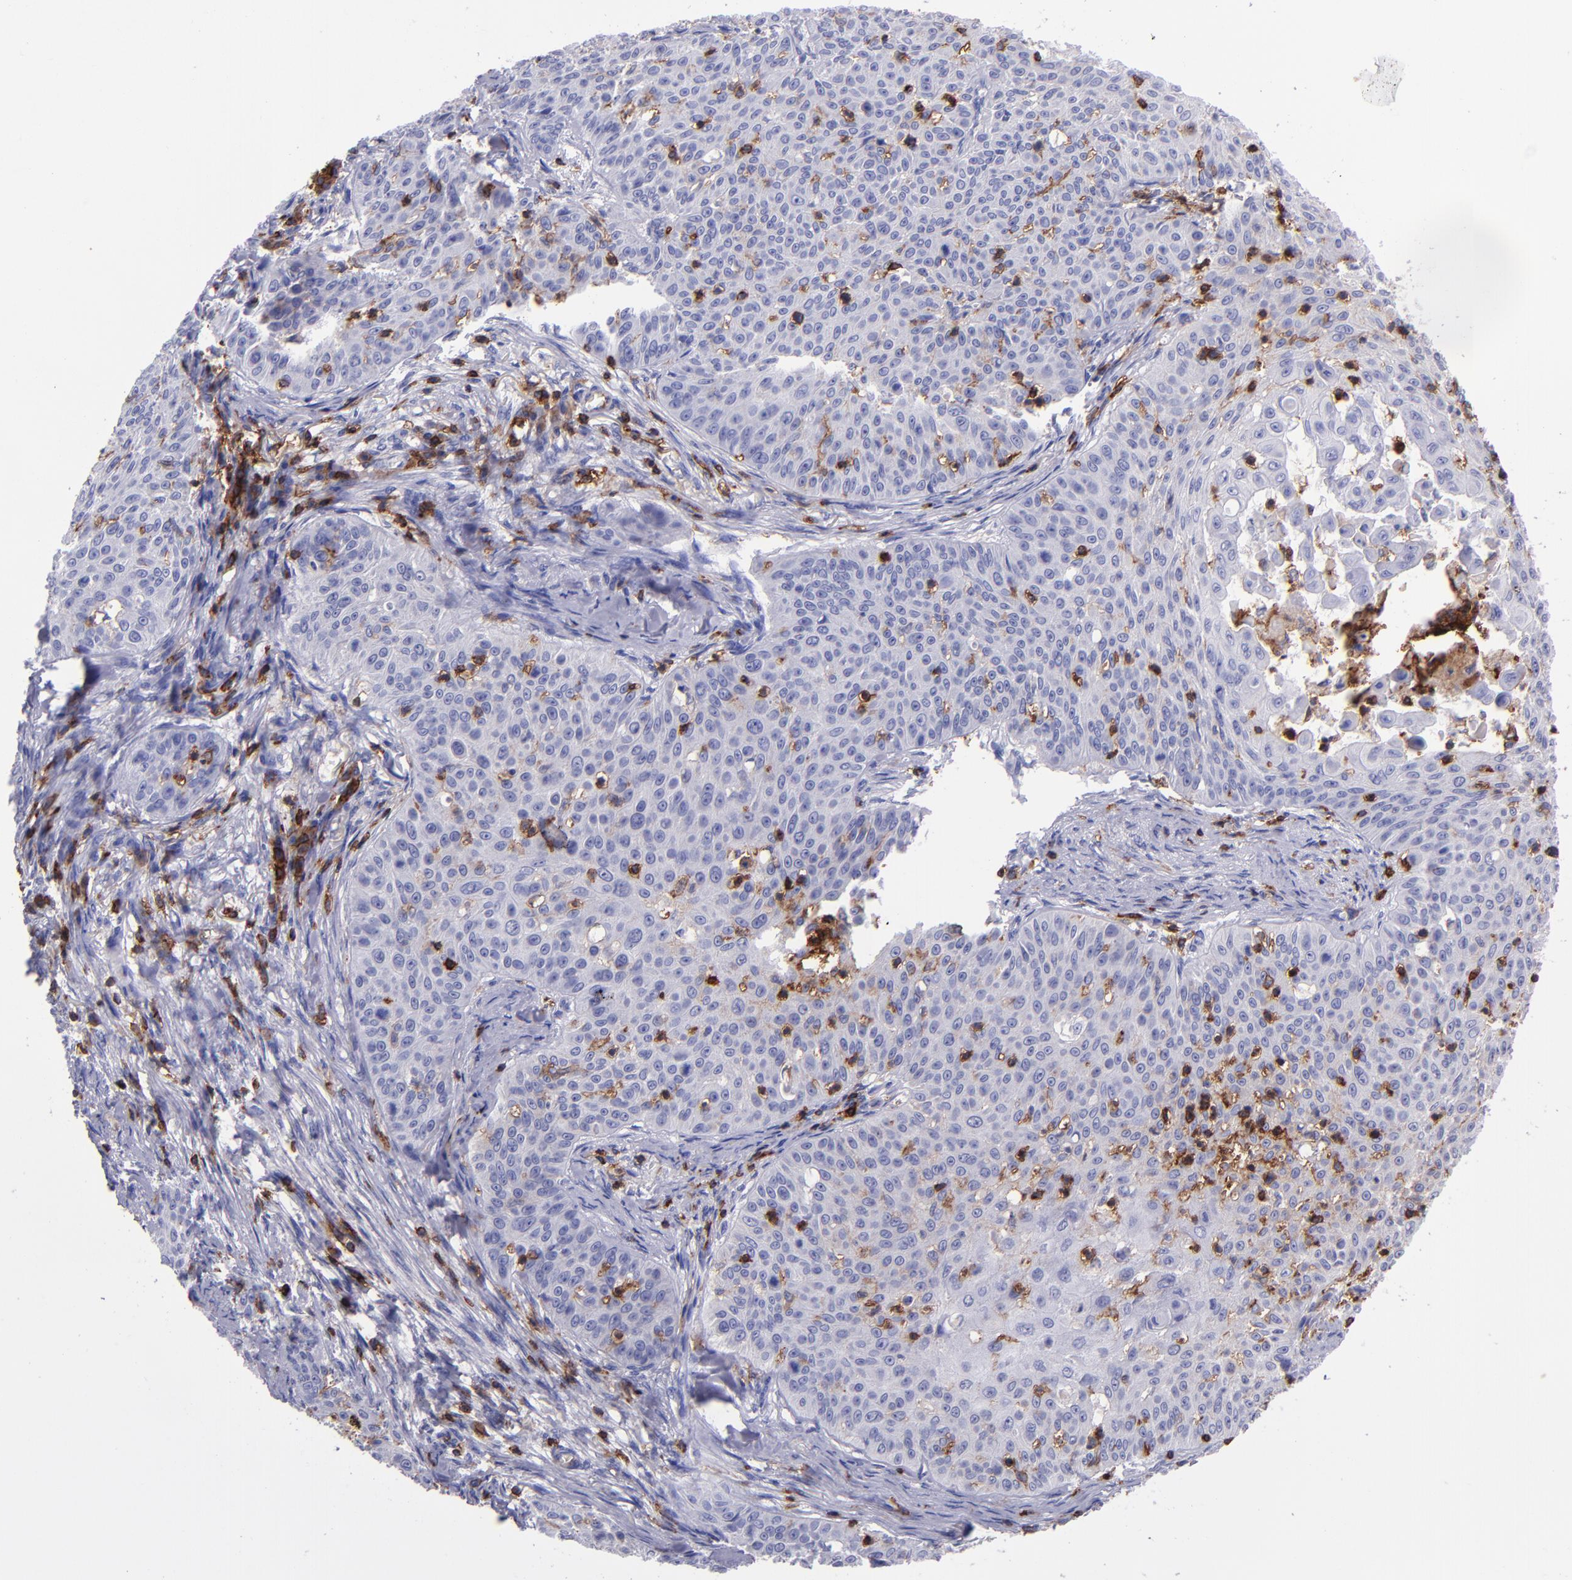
{"staining": {"intensity": "weak", "quantity": "<25%", "location": "cytoplasmic/membranous"}, "tissue": "skin cancer", "cell_type": "Tumor cells", "image_type": "cancer", "snomed": [{"axis": "morphology", "description": "Squamous cell carcinoma, NOS"}, {"axis": "topography", "description": "Skin"}], "caption": "Immunohistochemical staining of squamous cell carcinoma (skin) exhibits no significant positivity in tumor cells.", "gene": "ICAM3", "patient": {"sex": "male", "age": 82}}